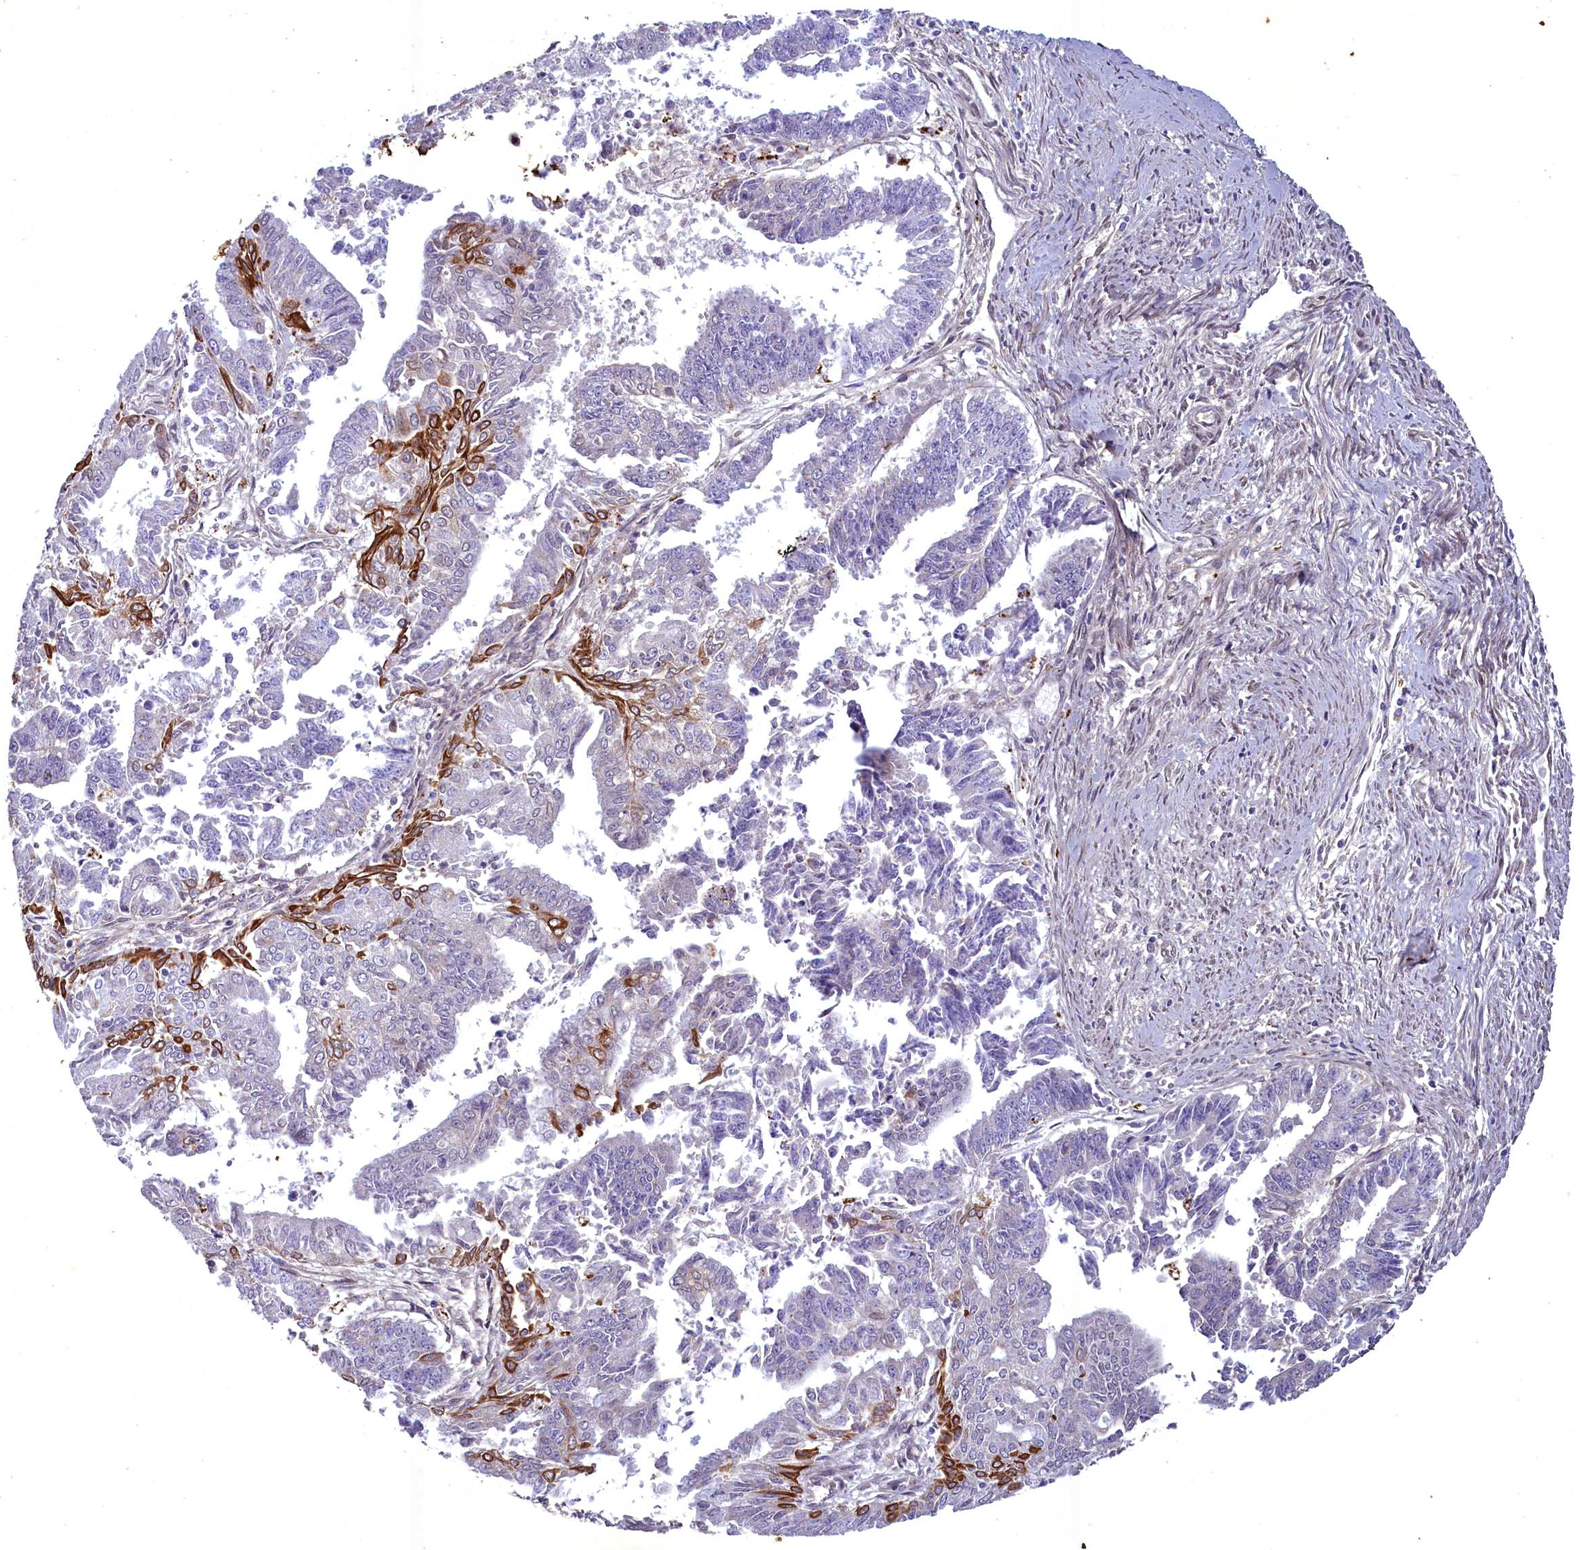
{"staining": {"intensity": "negative", "quantity": "none", "location": "none"}, "tissue": "endometrial cancer", "cell_type": "Tumor cells", "image_type": "cancer", "snomed": [{"axis": "morphology", "description": "Adenocarcinoma, NOS"}, {"axis": "topography", "description": "Endometrium"}], "caption": "There is no significant expression in tumor cells of endometrial cancer.", "gene": "ACAD8", "patient": {"sex": "female", "age": 73}}